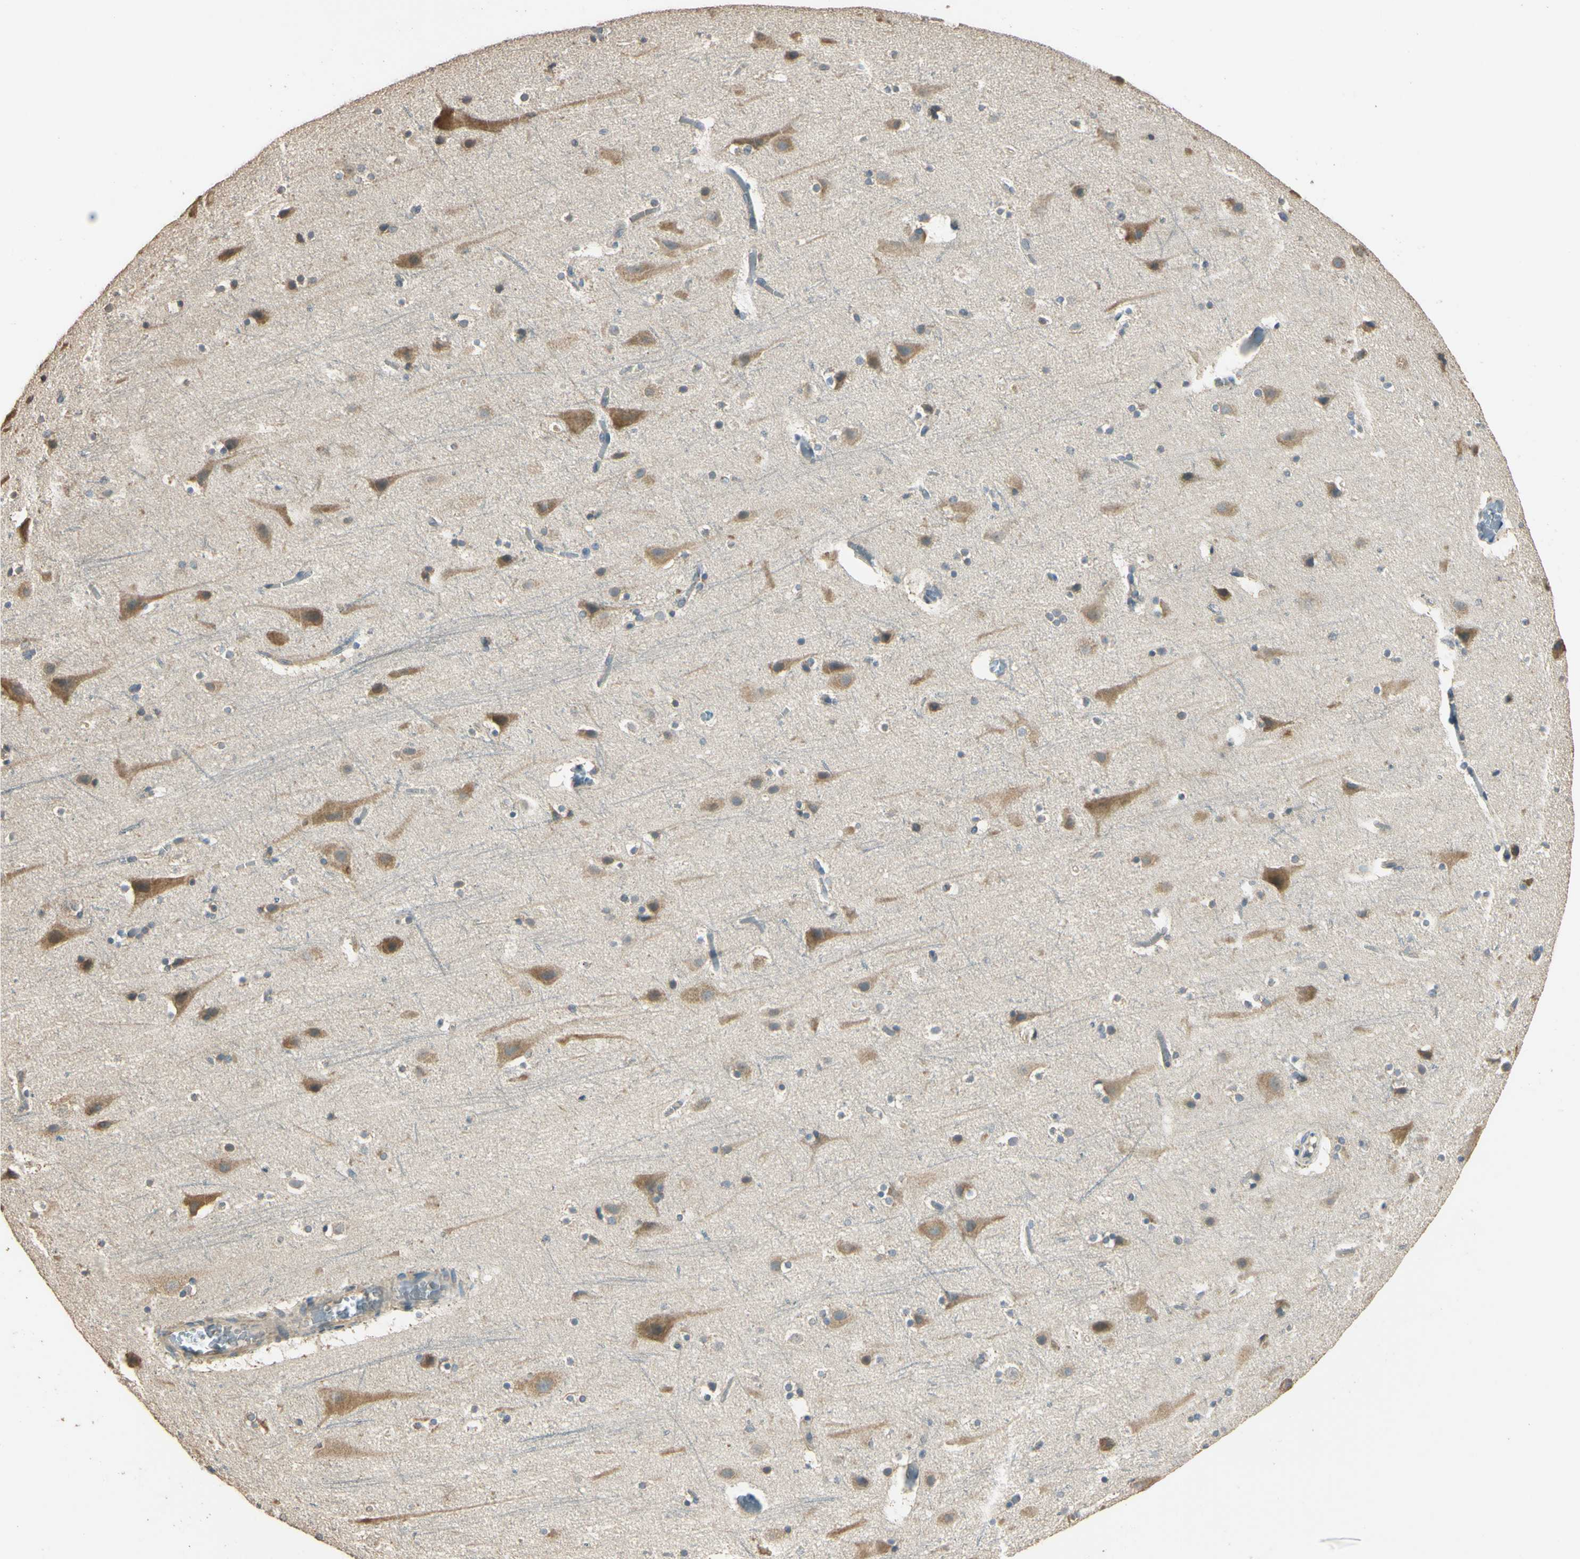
{"staining": {"intensity": "negative", "quantity": "none", "location": "none"}, "tissue": "cerebral cortex", "cell_type": "Endothelial cells", "image_type": "normal", "snomed": [{"axis": "morphology", "description": "Normal tissue, NOS"}, {"axis": "topography", "description": "Cerebral cortex"}], "caption": "Immunohistochemistry (IHC) histopathology image of normal cerebral cortex: human cerebral cortex stained with DAB exhibits no significant protein staining in endothelial cells. (IHC, brightfield microscopy, high magnification).", "gene": "STX18", "patient": {"sex": "male", "age": 45}}